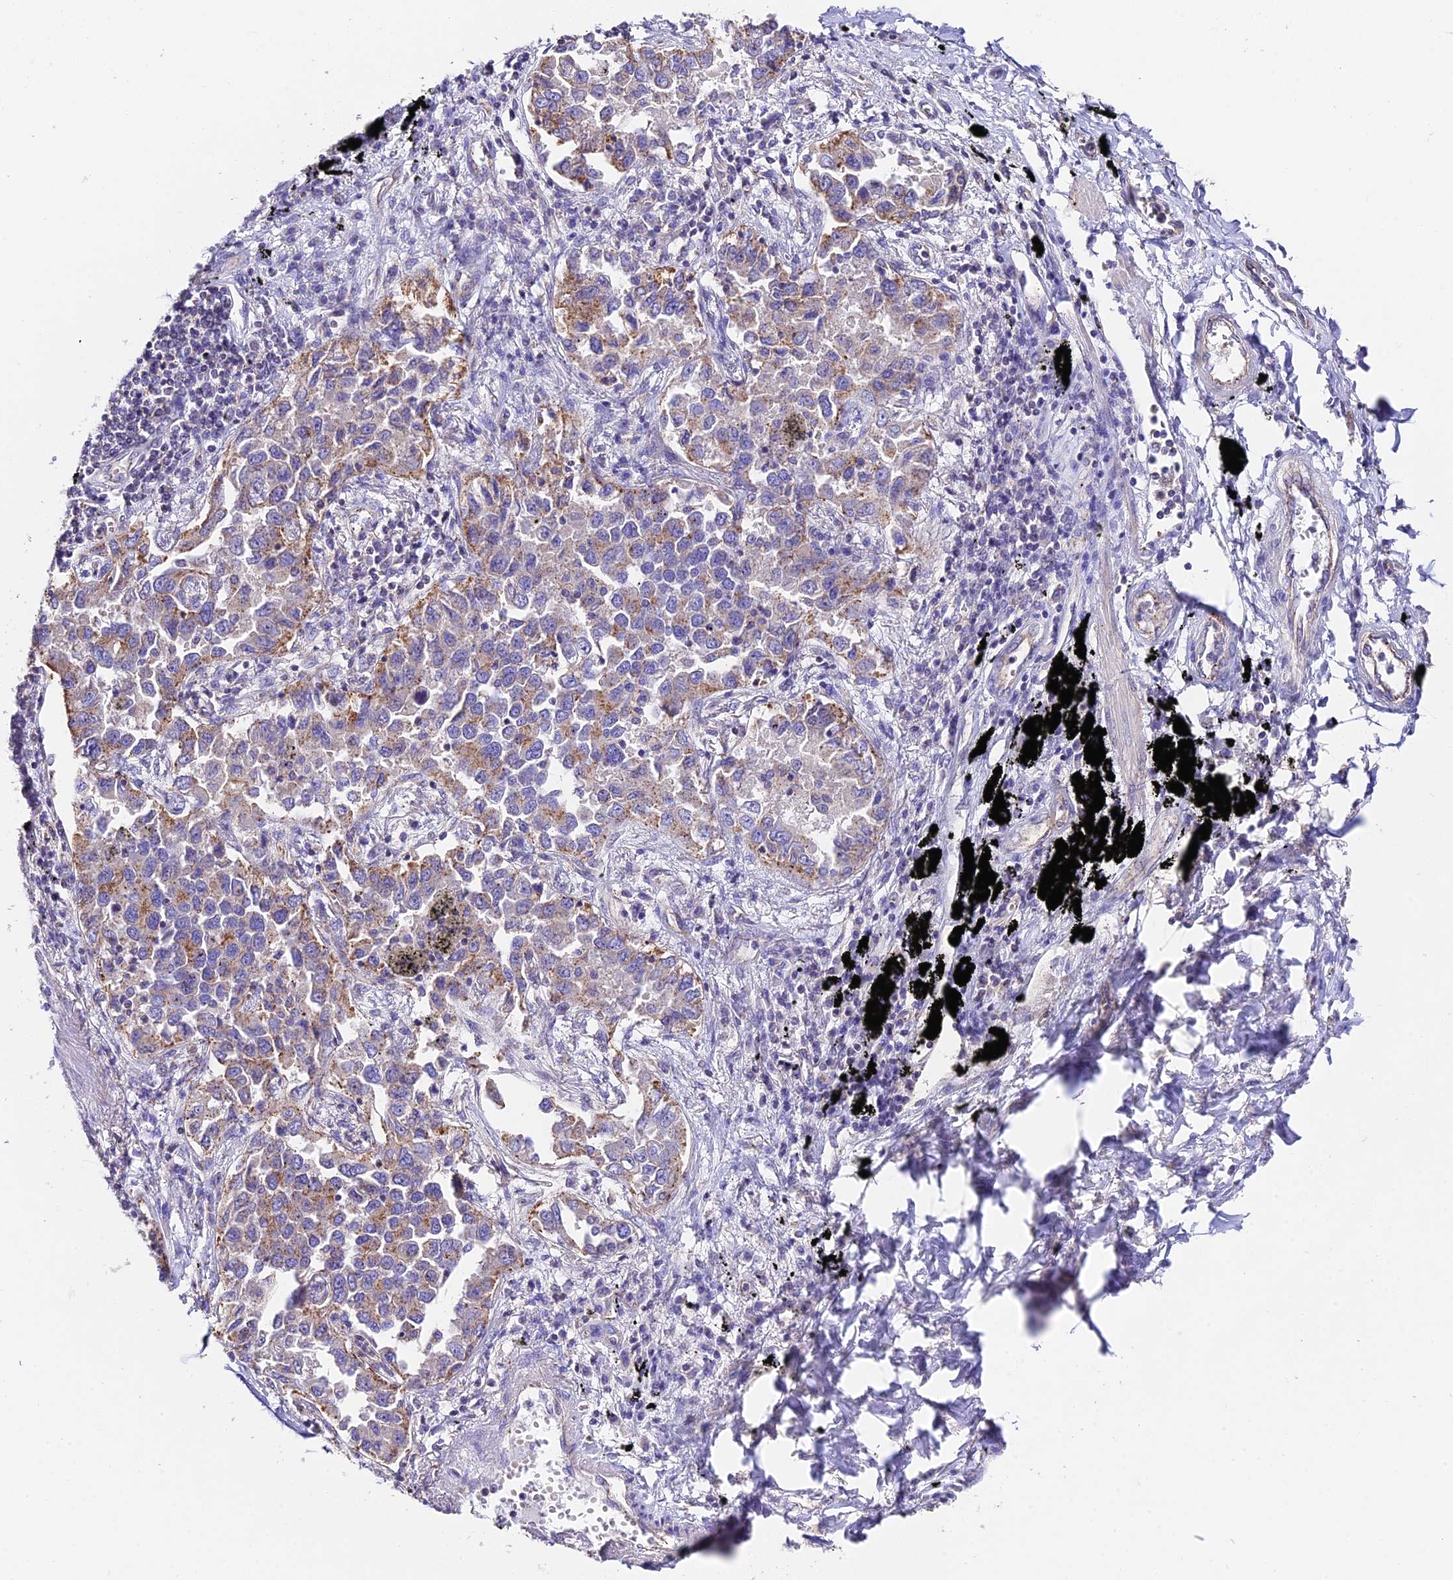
{"staining": {"intensity": "moderate", "quantity": "<25%", "location": "cytoplasmic/membranous"}, "tissue": "lung cancer", "cell_type": "Tumor cells", "image_type": "cancer", "snomed": [{"axis": "morphology", "description": "Adenocarcinoma, NOS"}, {"axis": "topography", "description": "Lung"}], "caption": "Protein analysis of lung cancer (adenocarcinoma) tissue shows moderate cytoplasmic/membranous positivity in about <25% of tumor cells.", "gene": "QRFP", "patient": {"sex": "male", "age": 67}}